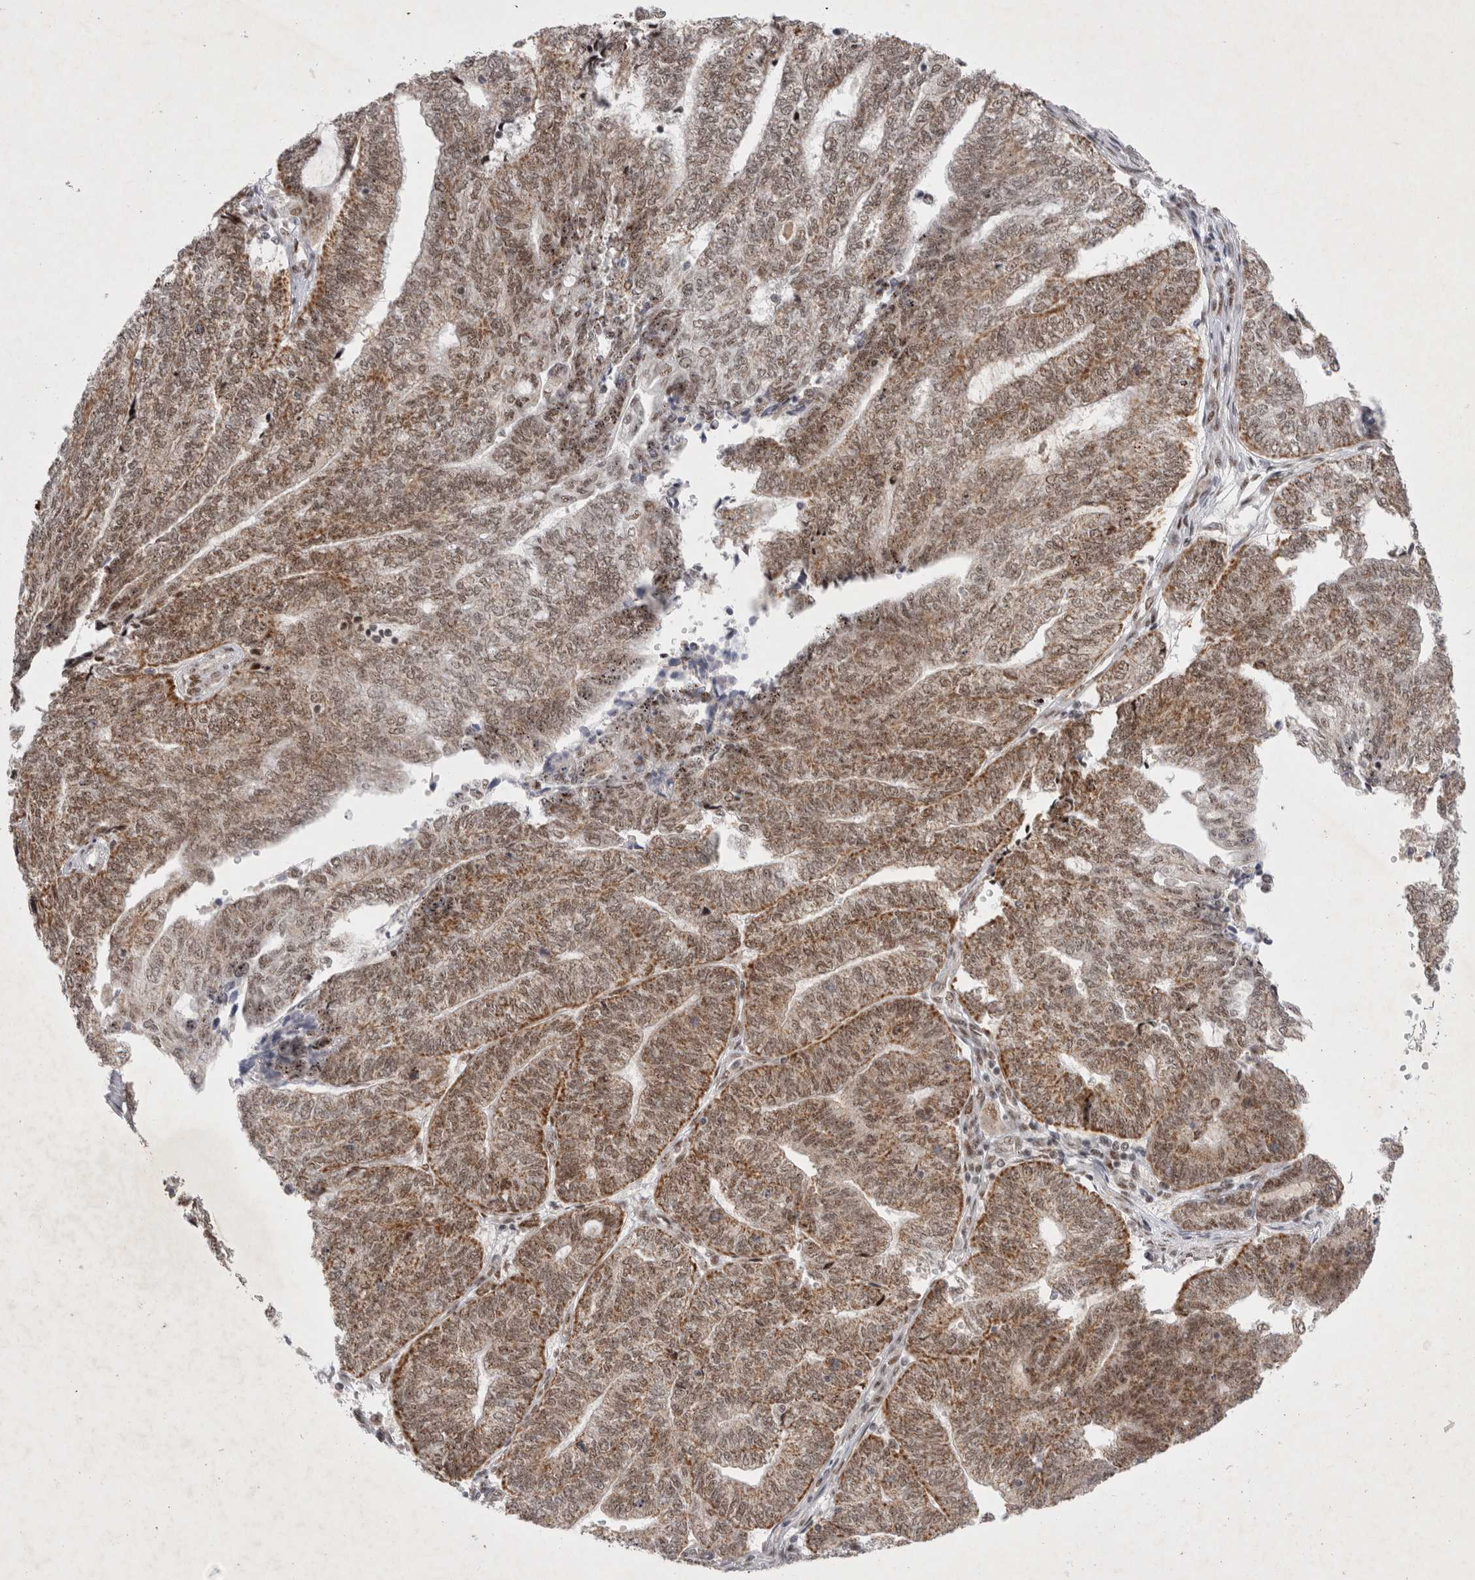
{"staining": {"intensity": "moderate", "quantity": ">75%", "location": "cytoplasmic/membranous,nuclear"}, "tissue": "endometrial cancer", "cell_type": "Tumor cells", "image_type": "cancer", "snomed": [{"axis": "morphology", "description": "Adenocarcinoma, NOS"}, {"axis": "topography", "description": "Uterus"}, {"axis": "topography", "description": "Endometrium"}], "caption": "High-power microscopy captured an immunohistochemistry image of endometrial cancer (adenocarcinoma), revealing moderate cytoplasmic/membranous and nuclear expression in about >75% of tumor cells.", "gene": "MRPL37", "patient": {"sex": "female", "age": 70}}